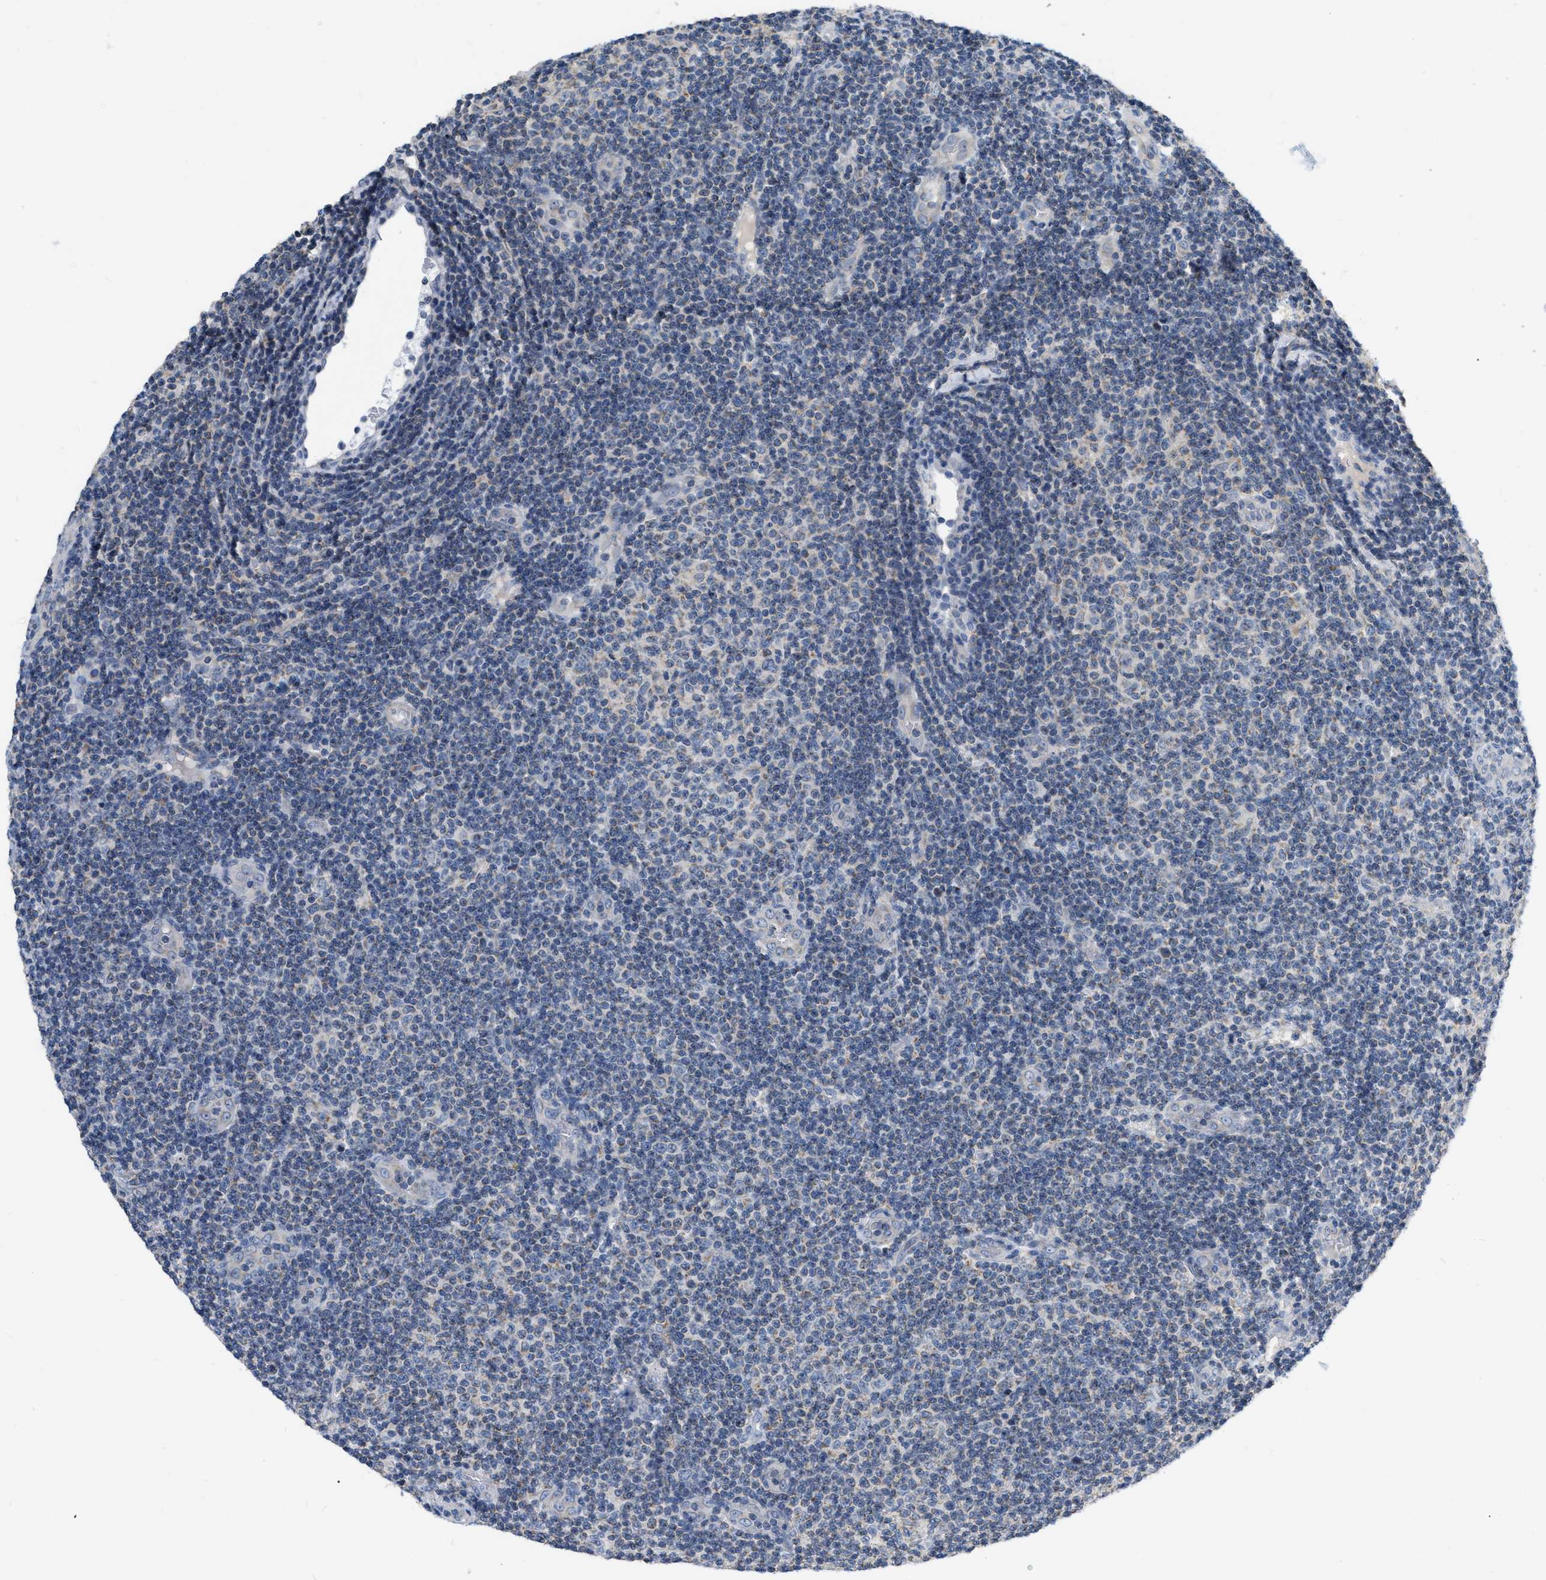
{"staining": {"intensity": "negative", "quantity": "none", "location": "none"}, "tissue": "lymphoma", "cell_type": "Tumor cells", "image_type": "cancer", "snomed": [{"axis": "morphology", "description": "Malignant lymphoma, non-Hodgkin's type, Low grade"}, {"axis": "topography", "description": "Lymph node"}], "caption": "Protein analysis of low-grade malignant lymphoma, non-Hodgkin's type displays no significant positivity in tumor cells. (Immunohistochemistry (ihc), brightfield microscopy, high magnification).", "gene": "DDX56", "patient": {"sex": "male", "age": 83}}